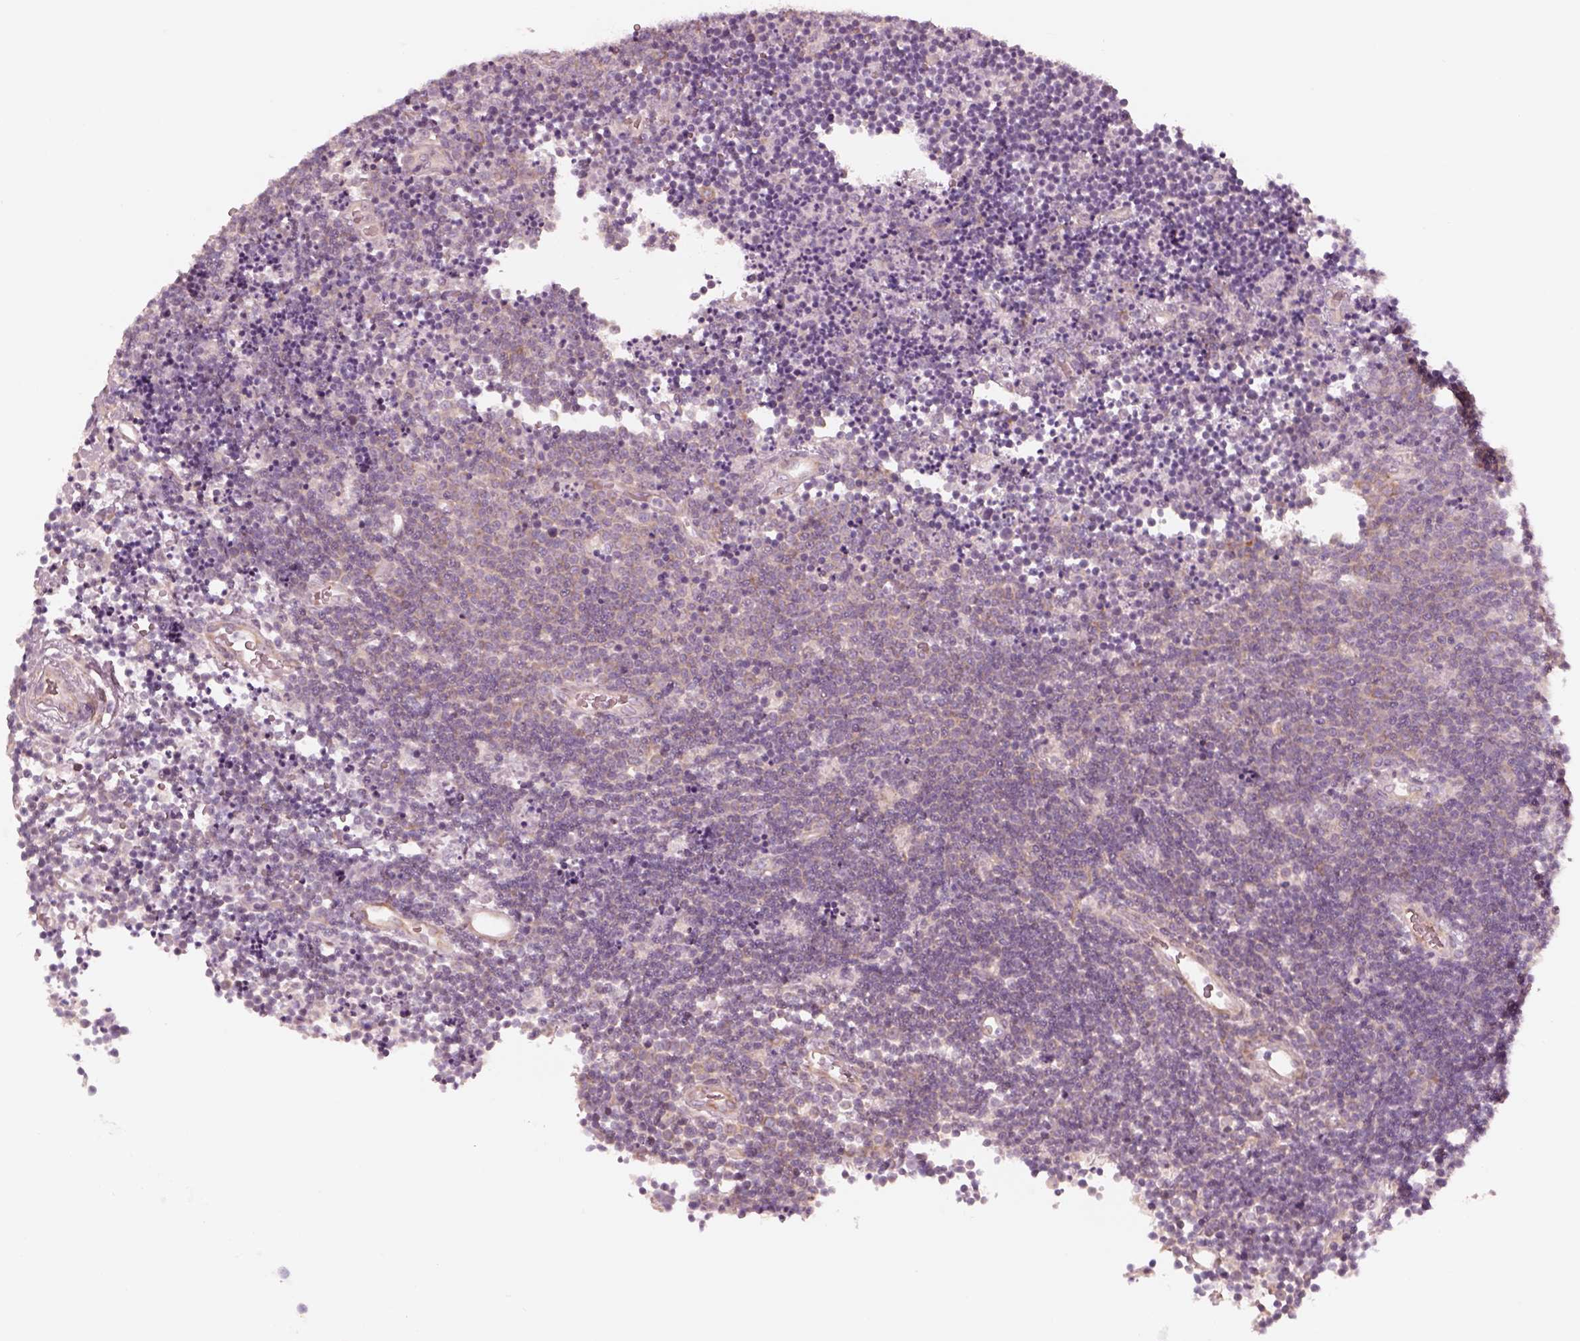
{"staining": {"intensity": "negative", "quantity": "none", "location": "none"}, "tissue": "lymphoma", "cell_type": "Tumor cells", "image_type": "cancer", "snomed": [{"axis": "morphology", "description": "Malignant lymphoma, non-Hodgkin's type, Low grade"}, {"axis": "topography", "description": "Brain"}], "caption": "The micrograph demonstrates no staining of tumor cells in lymphoma.", "gene": "RAB3C", "patient": {"sex": "female", "age": 66}}